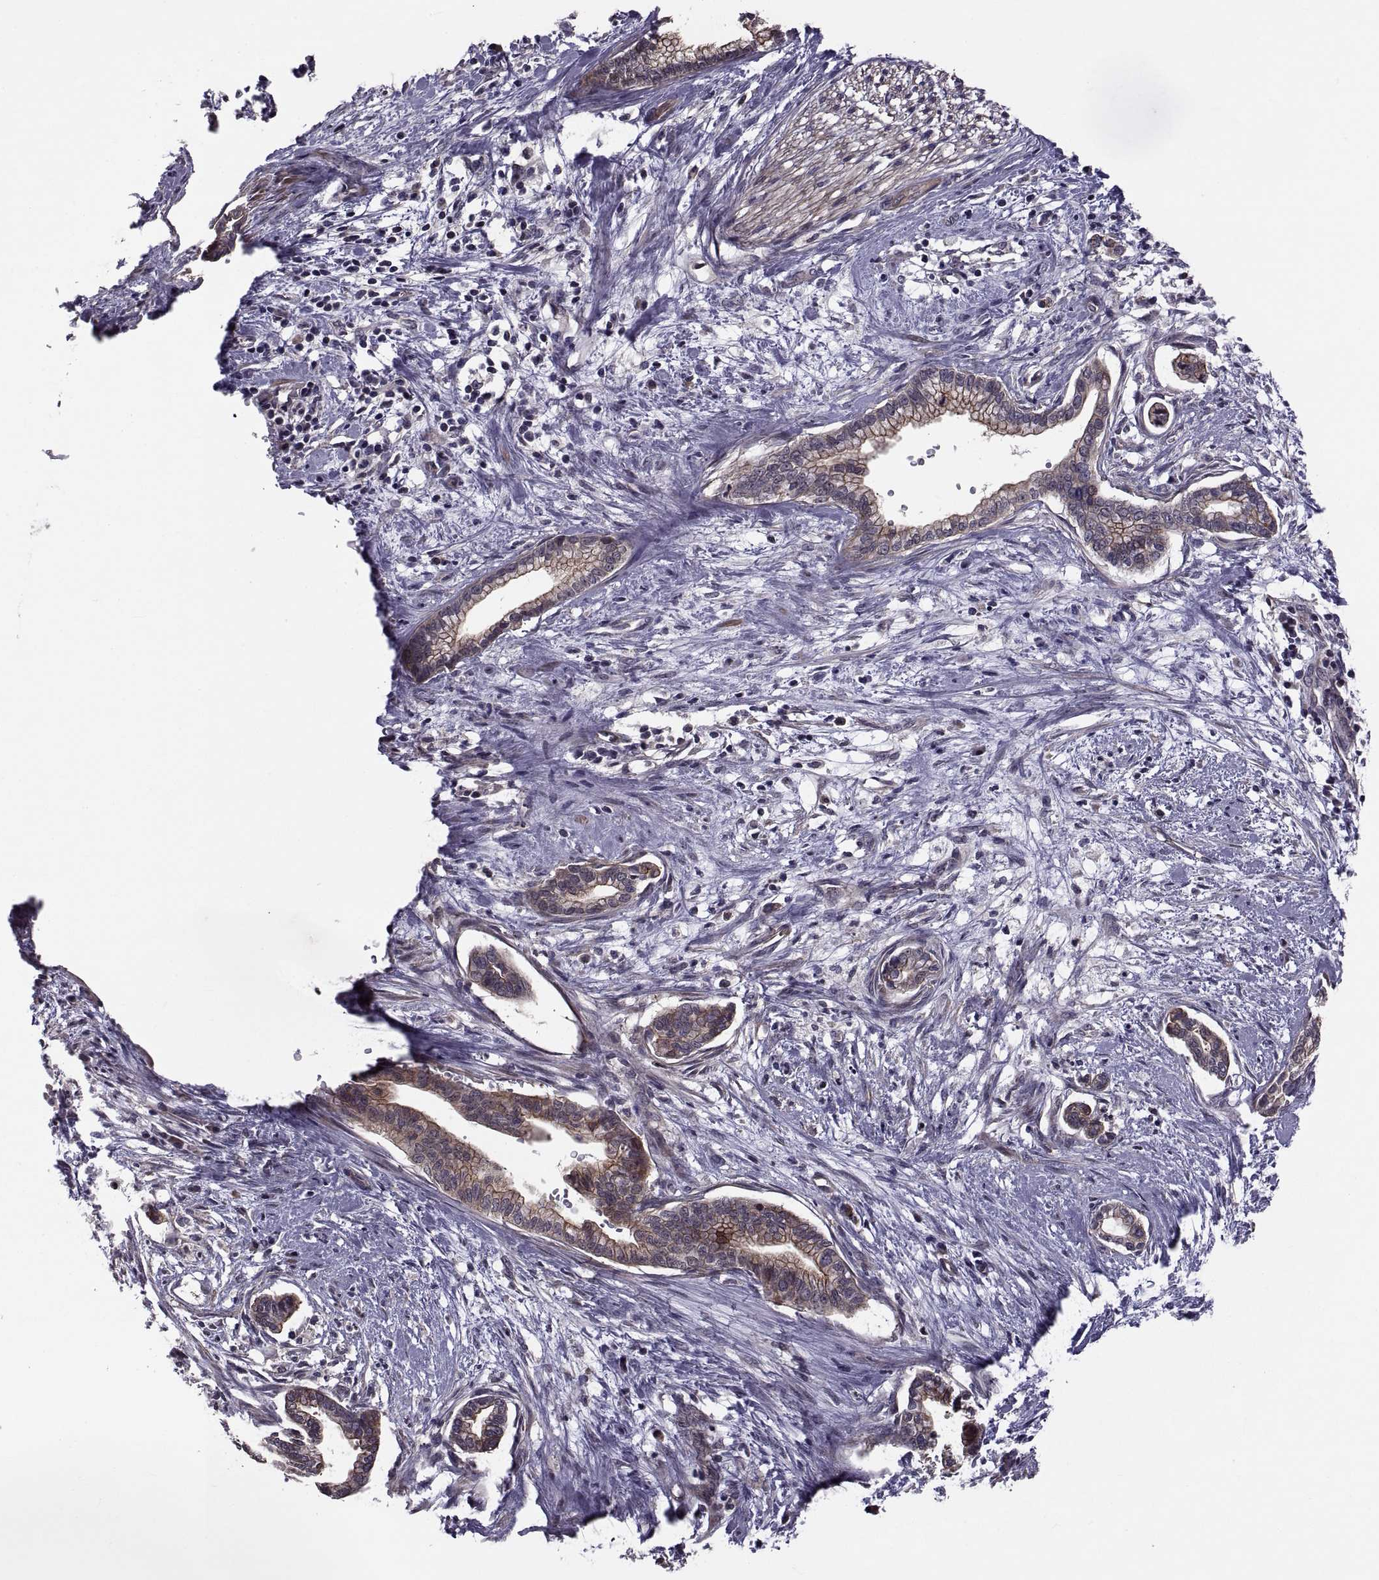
{"staining": {"intensity": "strong", "quantity": ">75%", "location": "cytoplasmic/membranous"}, "tissue": "cervical cancer", "cell_type": "Tumor cells", "image_type": "cancer", "snomed": [{"axis": "morphology", "description": "Adenocarcinoma, NOS"}, {"axis": "topography", "description": "Cervix"}], "caption": "A high amount of strong cytoplasmic/membranous staining is present in about >75% of tumor cells in cervical cancer tissue.", "gene": "PMM2", "patient": {"sex": "female", "age": 62}}